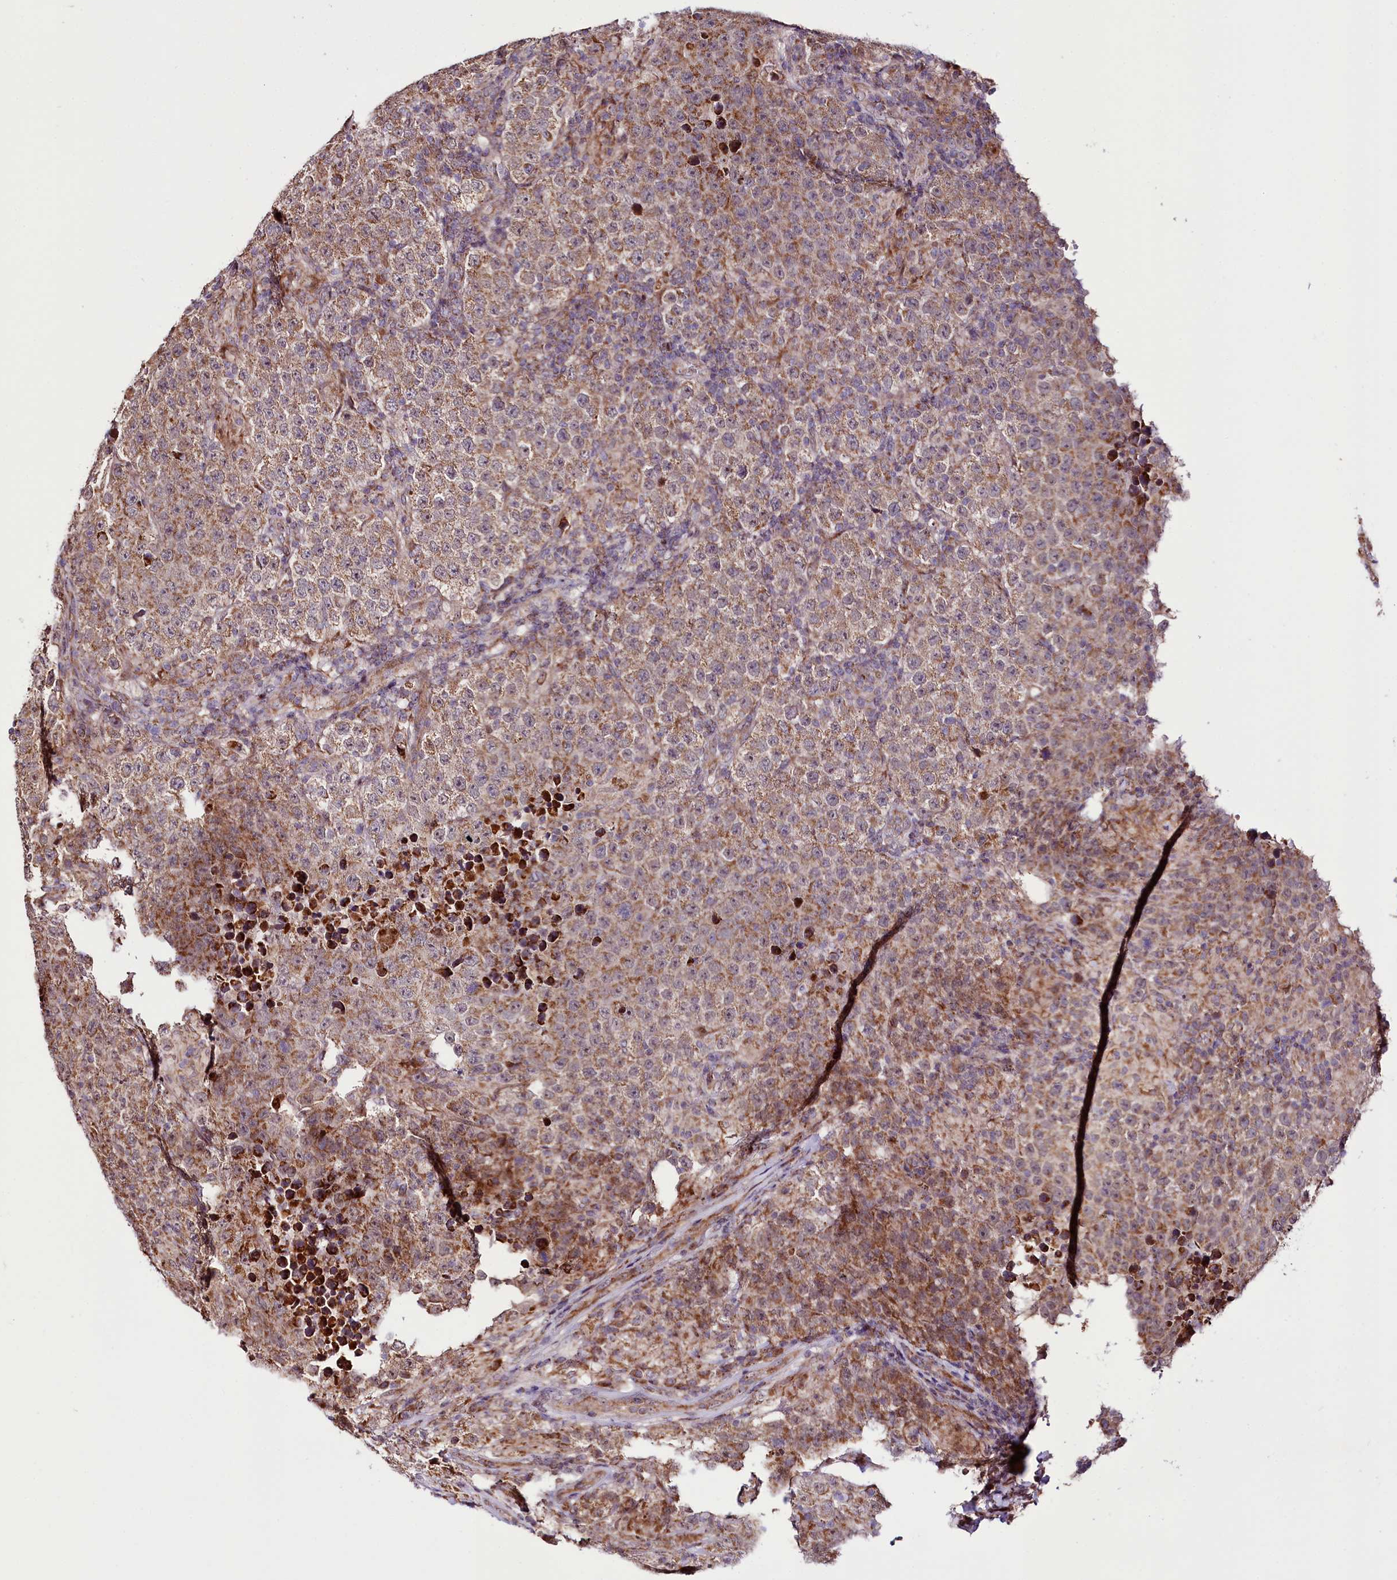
{"staining": {"intensity": "moderate", "quantity": ">75%", "location": "cytoplasmic/membranous"}, "tissue": "testis cancer", "cell_type": "Tumor cells", "image_type": "cancer", "snomed": [{"axis": "morphology", "description": "Normal tissue, NOS"}, {"axis": "morphology", "description": "Urothelial carcinoma, High grade"}, {"axis": "morphology", "description": "Seminoma, NOS"}, {"axis": "morphology", "description": "Carcinoma, Embryonal, NOS"}, {"axis": "topography", "description": "Urinary bladder"}, {"axis": "topography", "description": "Testis"}], "caption": "About >75% of tumor cells in embryonal carcinoma (testis) show moderate cytoplasmic/membranous protein expression as visualized by brown immunohistochemical staining.", "gene": "ST7", "patient": {"sex": "male", "age": 41}}